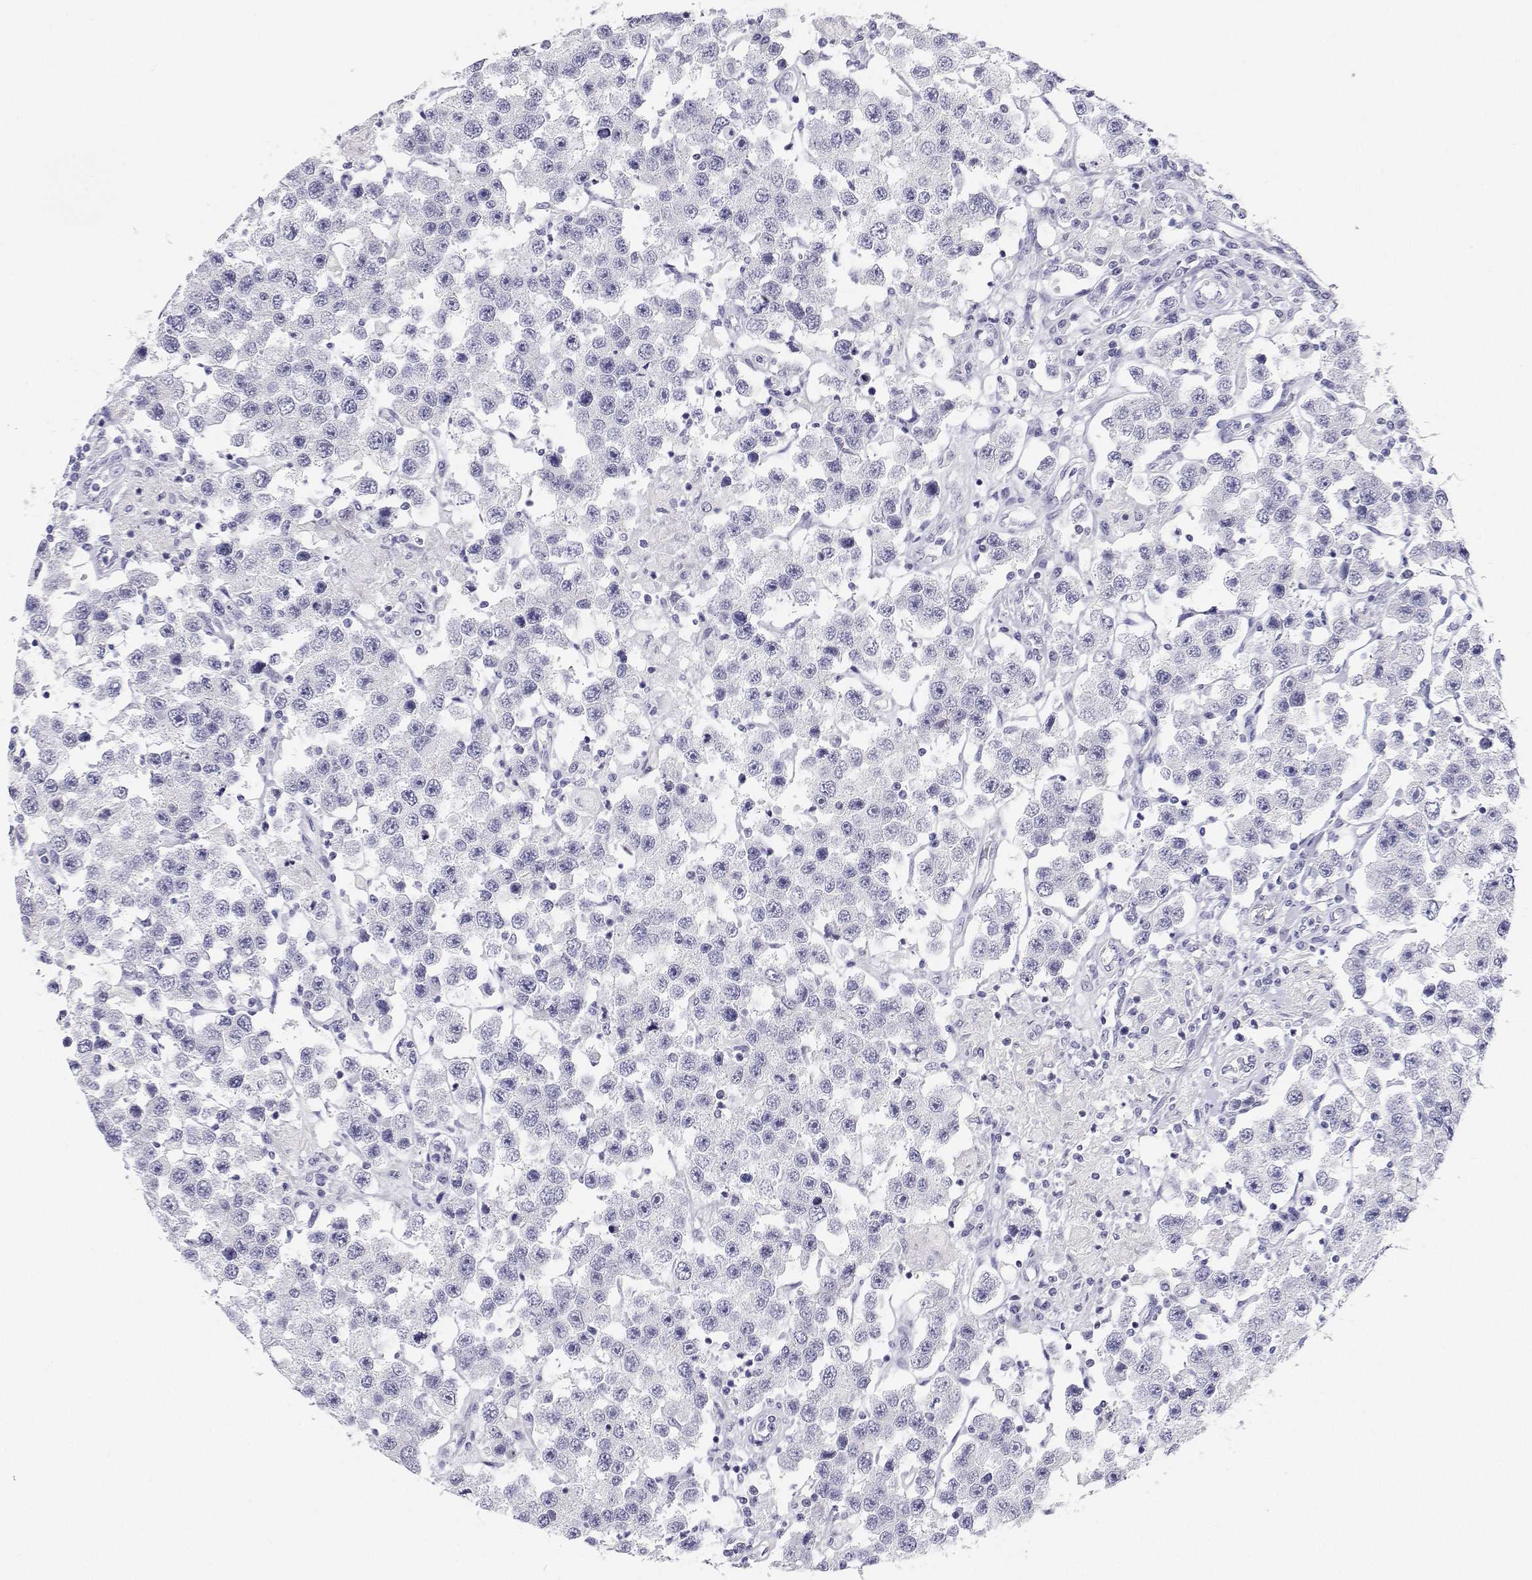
{"staining": {"intensity": "negative", "quantity": "none", "location": "none"}, "tissue": "testis cancer", "cell_type": "Tumor cells", "image_type": "cancer", "snomed": [{"axis": "morphology", "description": "Seminoma, NOS"}, {"axis": "topography", "description": "Testis"}], "caption": "This histopathology image is of seminoma (testis) stained with immunohistochemistry to label a protein in brown with the nuclei are counter-stained blue. There is no positivity in tumor cells.", "gene": "BHMT", "patient": {"sex": "male", "age": 45}}